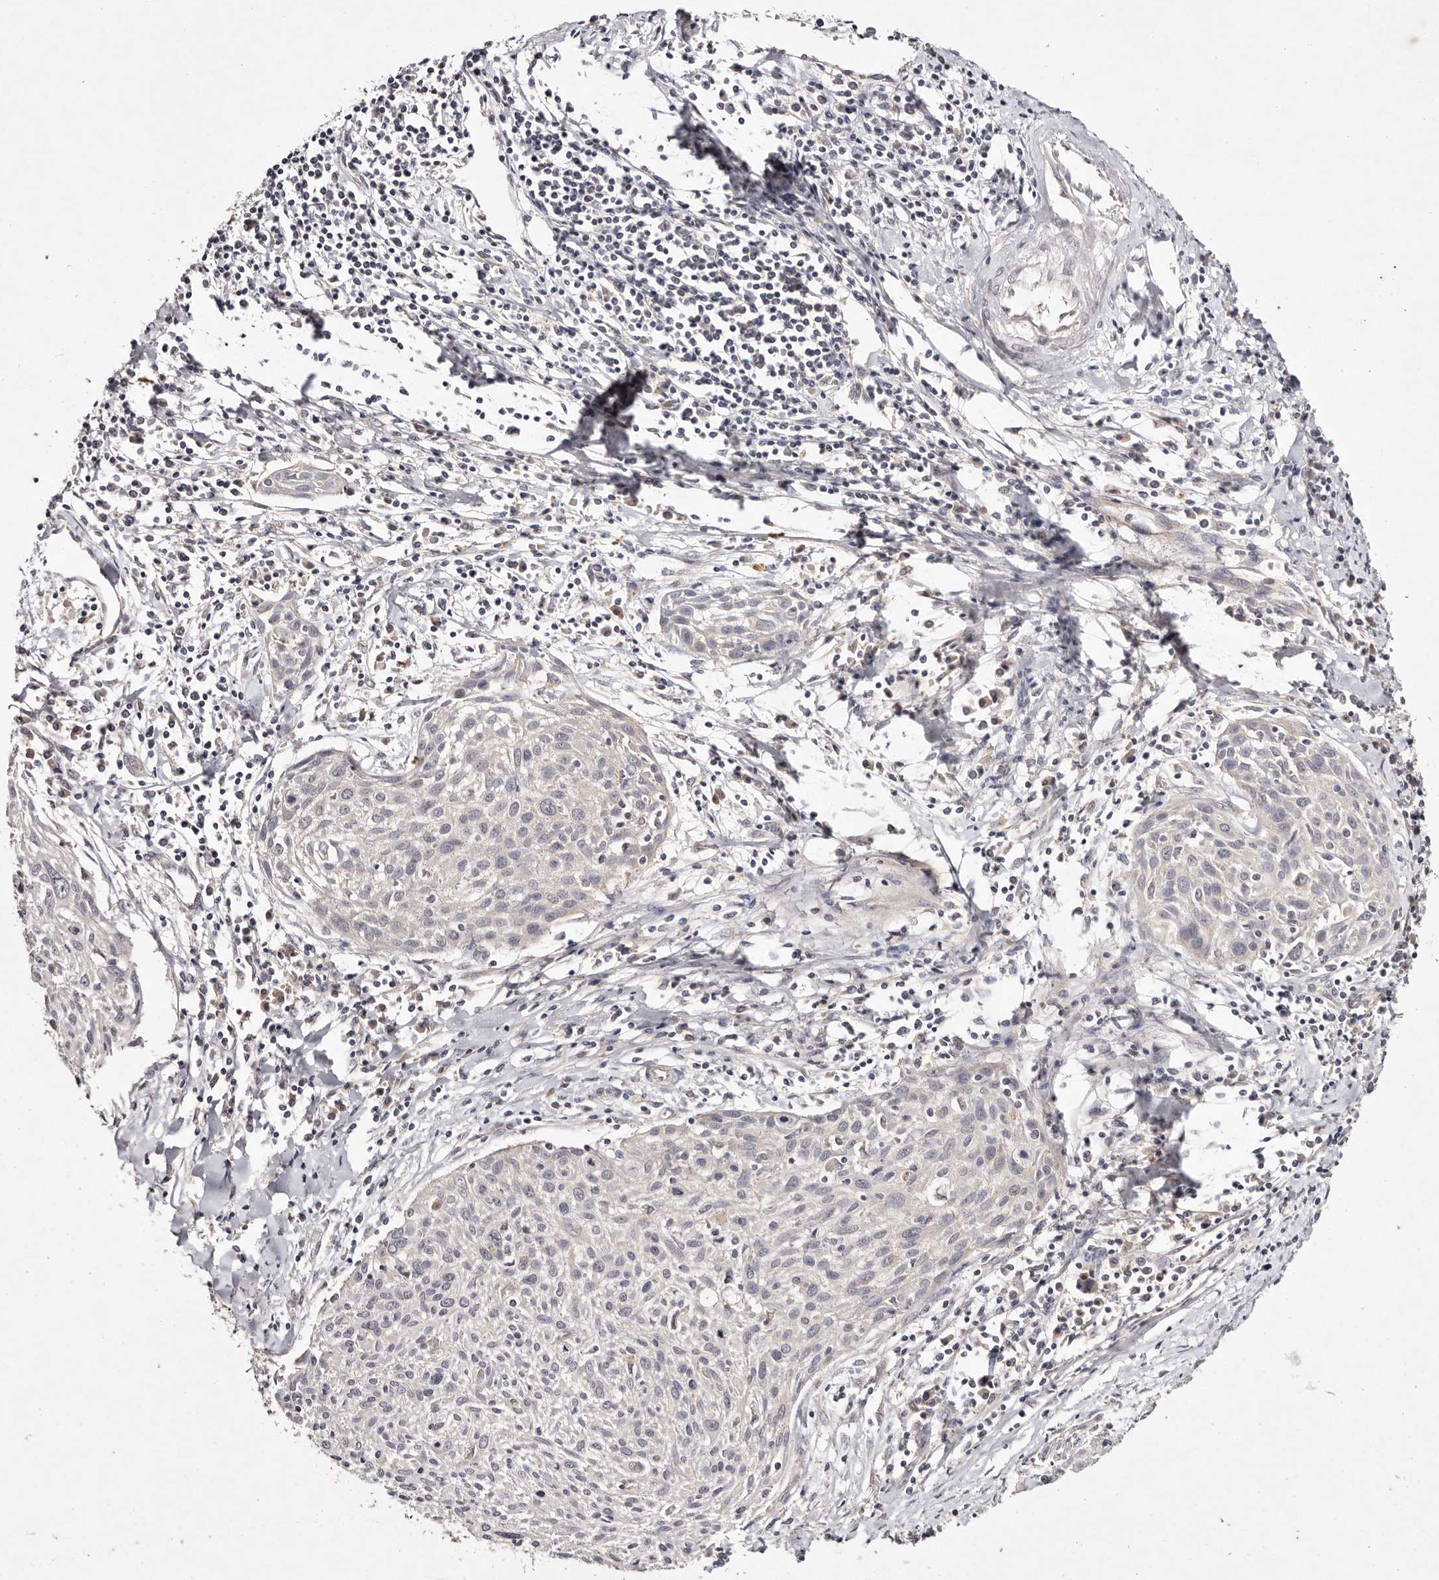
{"staining": {"intensity": "negative", "quantity": "none", "location": "none"}, "tissue": "cervical cancer", "cell_type": "Tumor cells", "image_type": "cancer", "snomed": [{"axis": "morphology", "description": "Squamous cell carcinoma, NOS"}, {"axis": "topography", "description": "Cervix"}], "caption": "High power microscopy image of an immunohistochemistry micrograph of cervical cancer, revealing no significant expression in tumor cells.", "gene": "TSC2", "patient": {"sex": "female", "age": 51}}